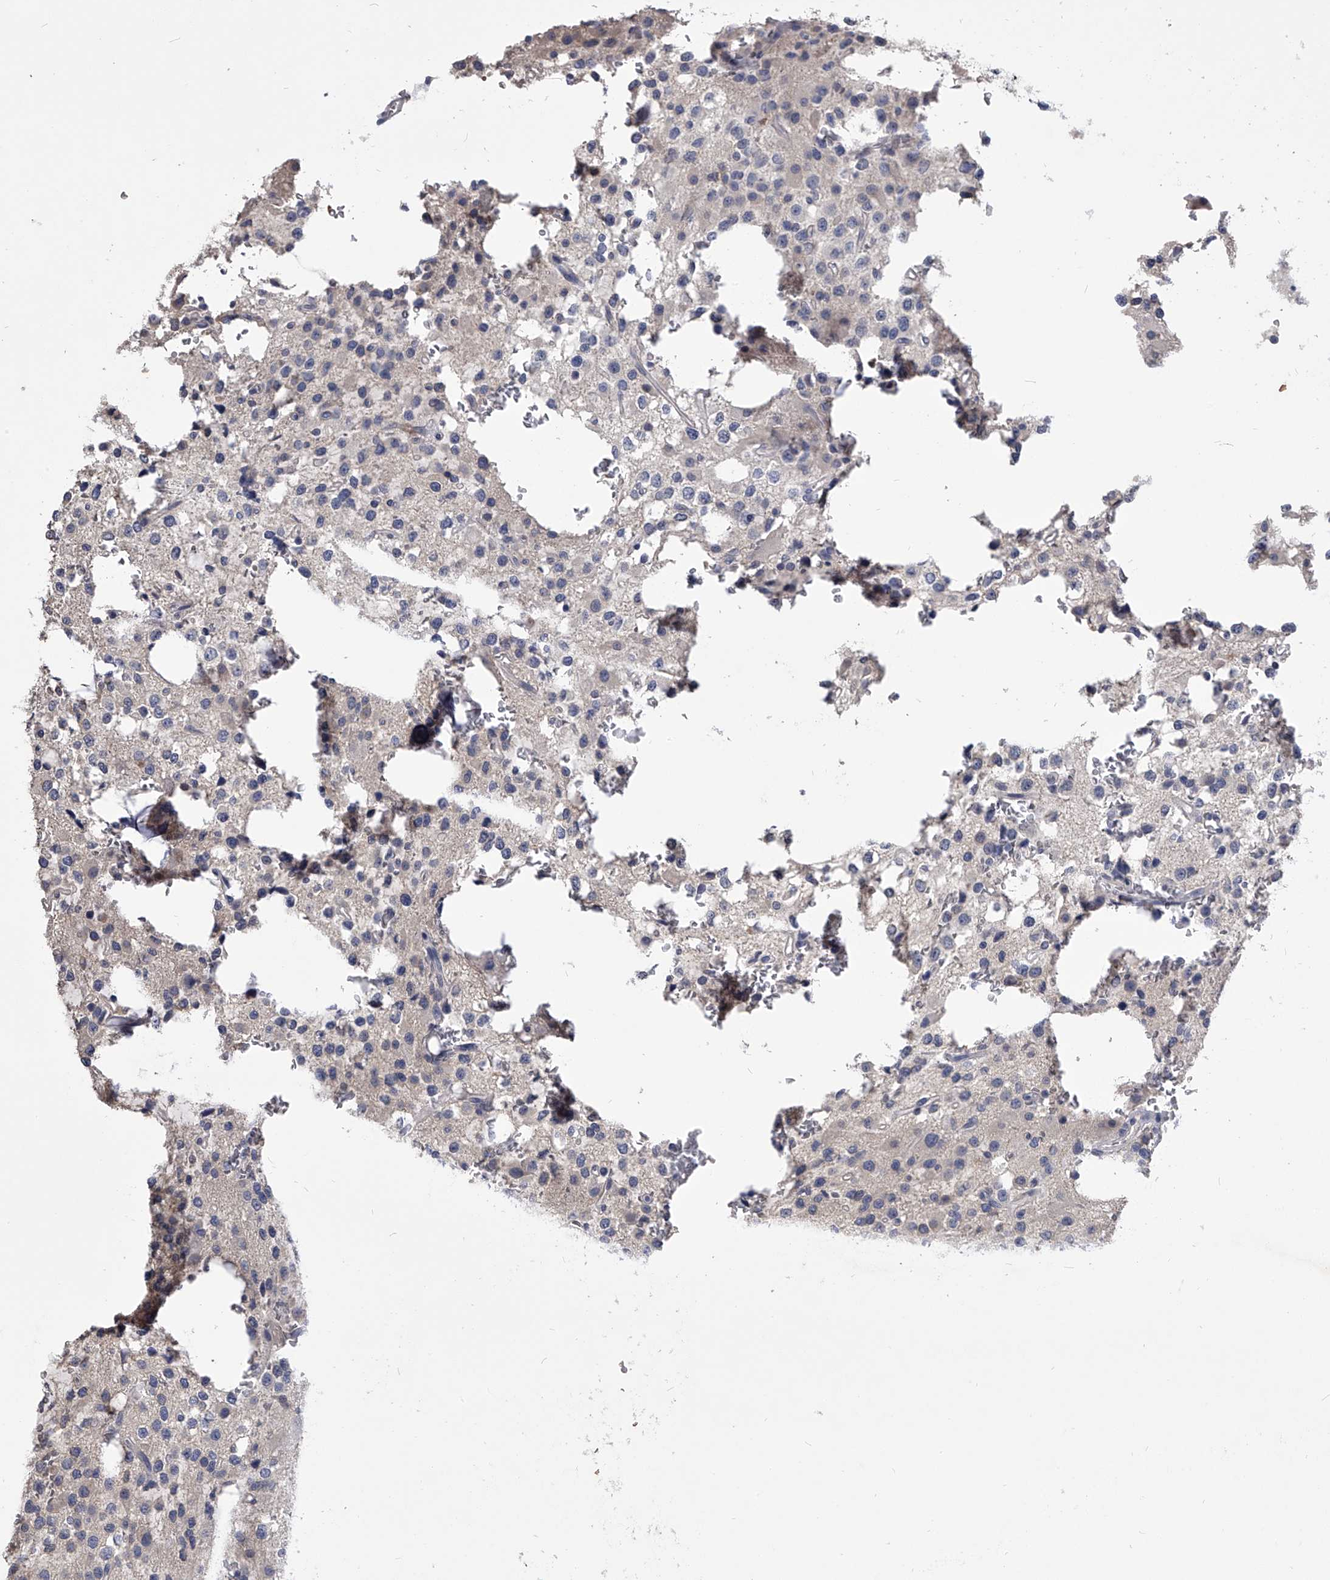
{"staining": {"intensity": "negative", "quantity": "none", "location": "none"}, "tissue": "glioma", "cell_type": "Tumor cells", "image_type": "cancer", "snomed": [{"axis": "morphology", "description": "Glioma, malignant, High grade"}, {"axis": "topography", "description": "Brain"}], "caption": "This is an immunohistochemistry (IHC) image of human malignant glioma (high-grade). There is no positivity in tumor cells.", "gene": "MDN1", "patient": {"sex": "female", "age": 62}}